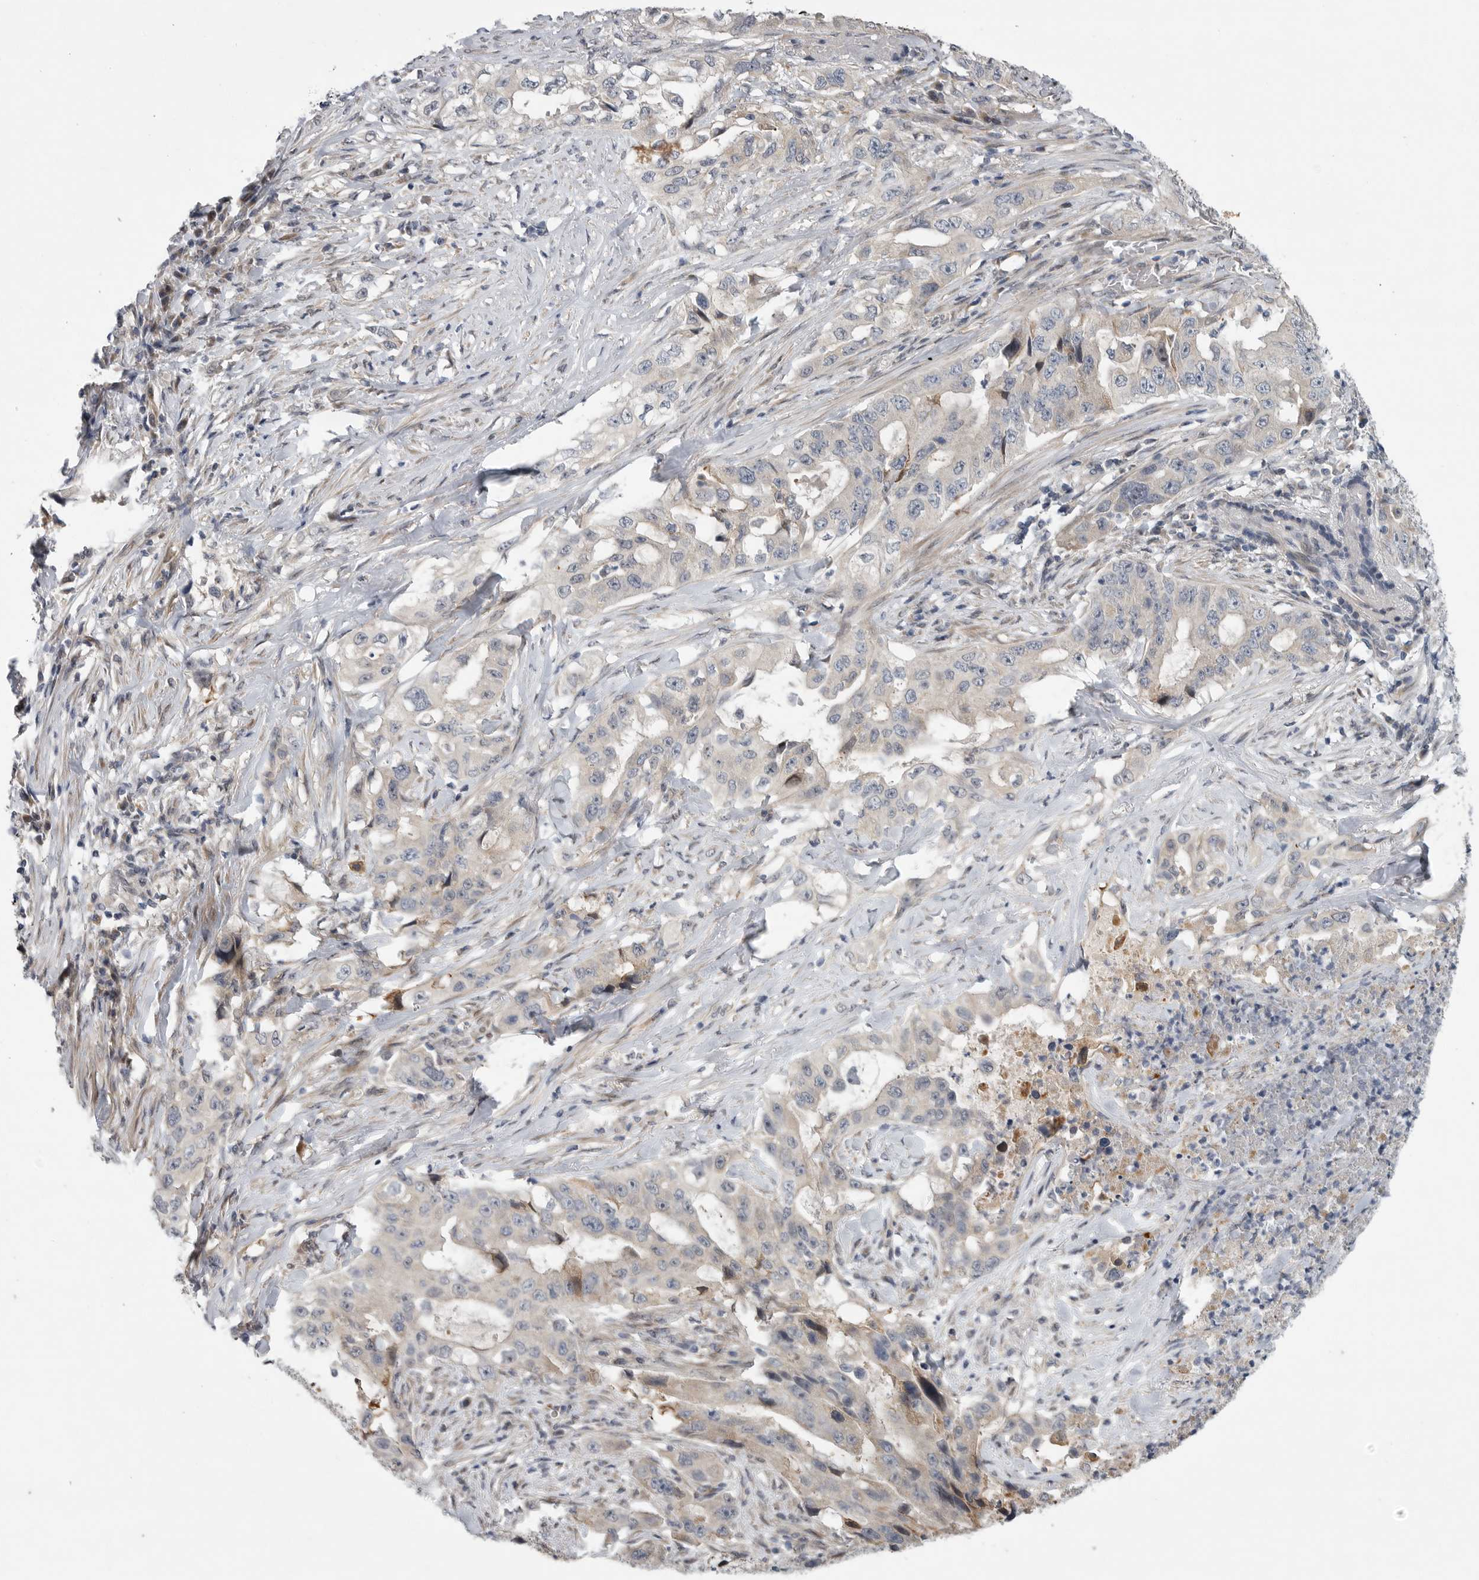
{"staining": {"intensity": "weak", "quantity": "<25%", "location": "cytoplasmic/membranous"}, "tissue": "lung cancer", "cell_type": "Tumor cells", "image_type": "cancer", "snomed": [{"axis": "morphology", "description": "Adenocarcinoma, NOS"}, {"axis": "topography", "description": "Lung"}], "caption": "This is an immunohistochemistry histopathology image of lung adenocarcinoma. There is no positivity in tumor cells.", "gene": "FBXO43", "patient": {"sex": "female", "age": 51}}